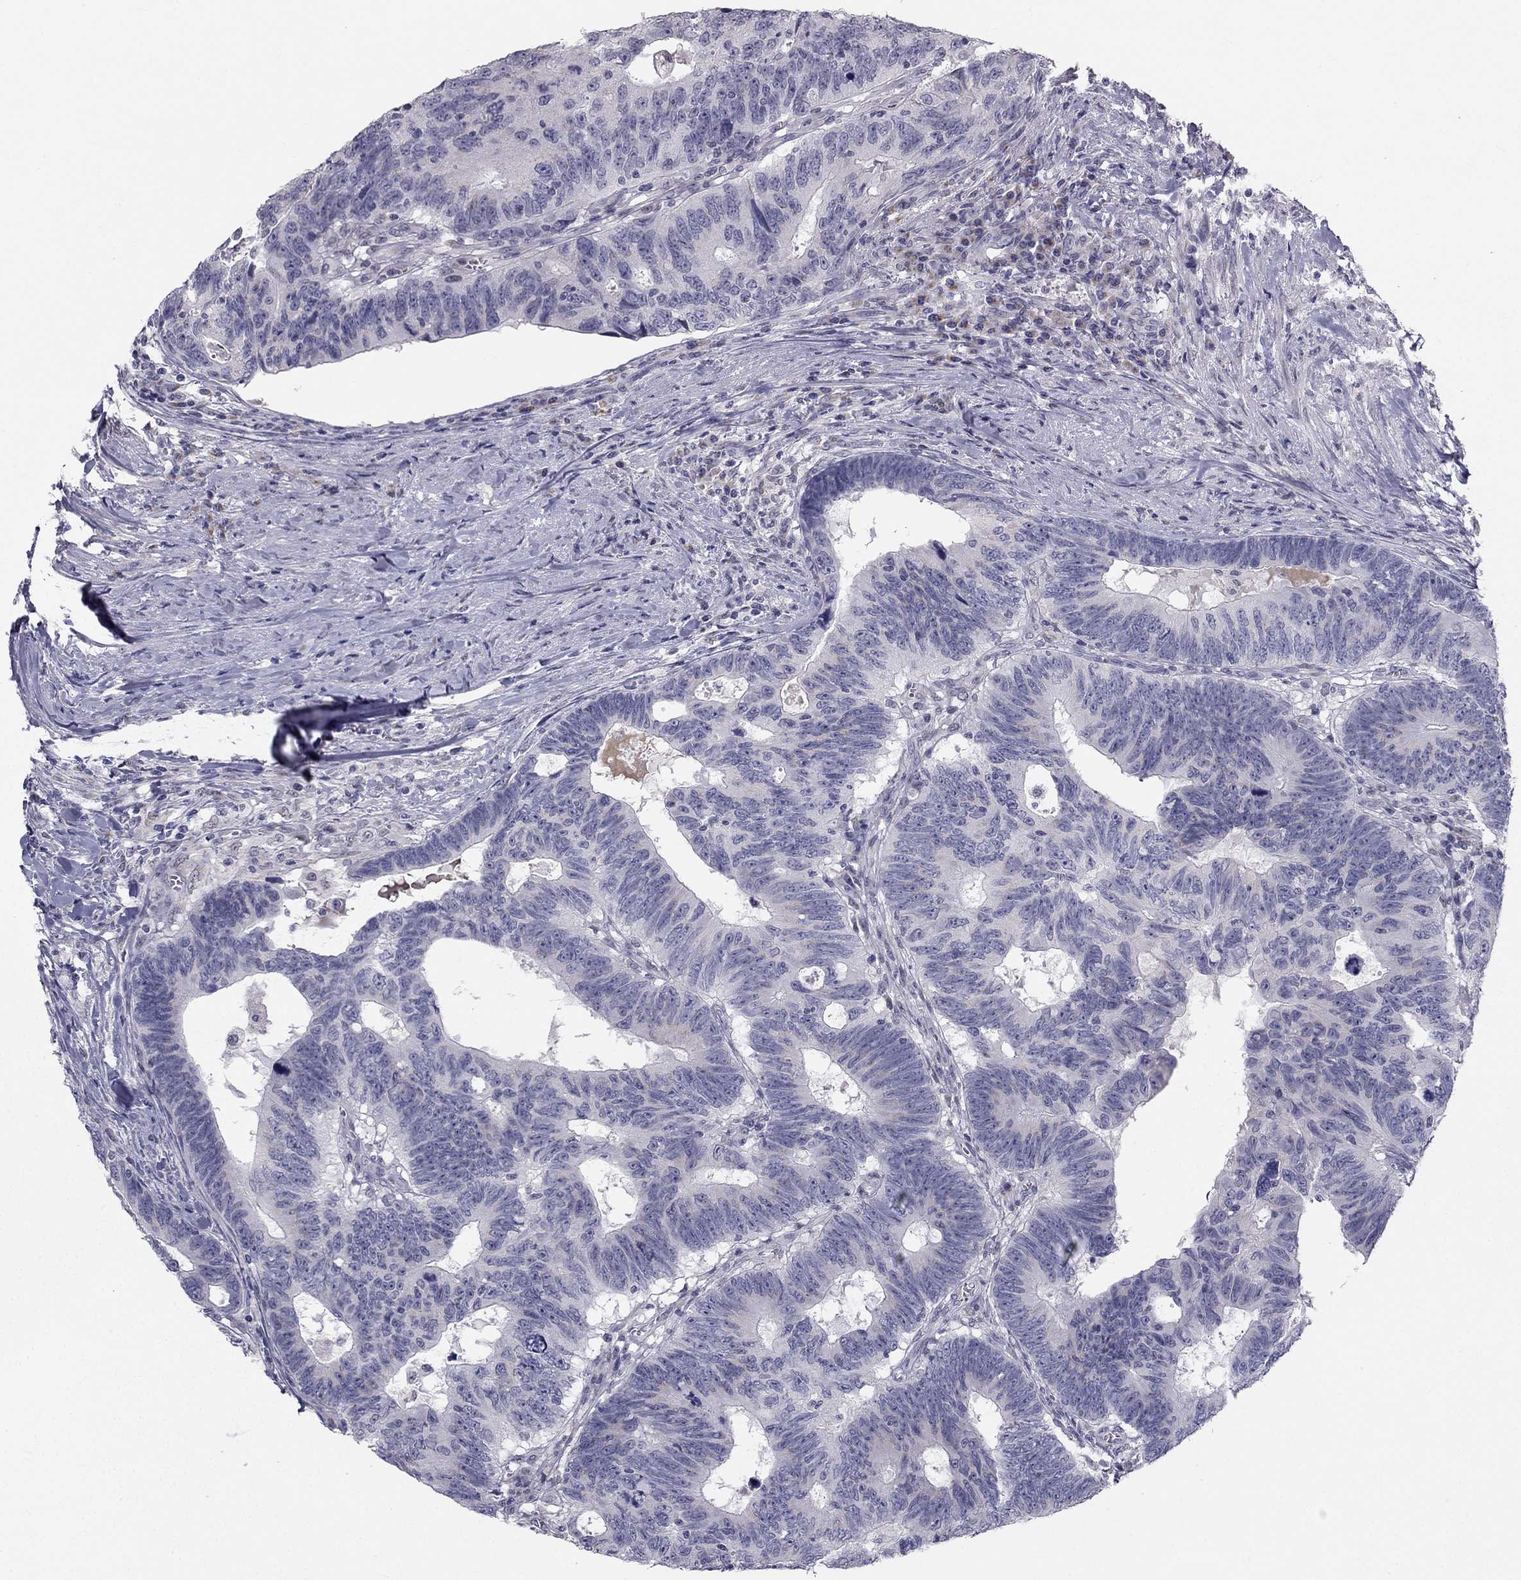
{"staining": {"intensity": "negative", "quantity": "none", "location": "none"}, "tissue": "colorectal cancer", "cell_type": "Tumor cells", "image_type": "cancer", "snomed": [{"axis": "morphology", "description": "Adenocarcinoma, NOS"}, {"axis": "topography", "description": "Colon"}], "caption": "Tumor cells are negative for protein expression in human colorectal adenocarcinoma.", "gene": "TRPS1", "patient": {"sex": "female", "age": 77}}